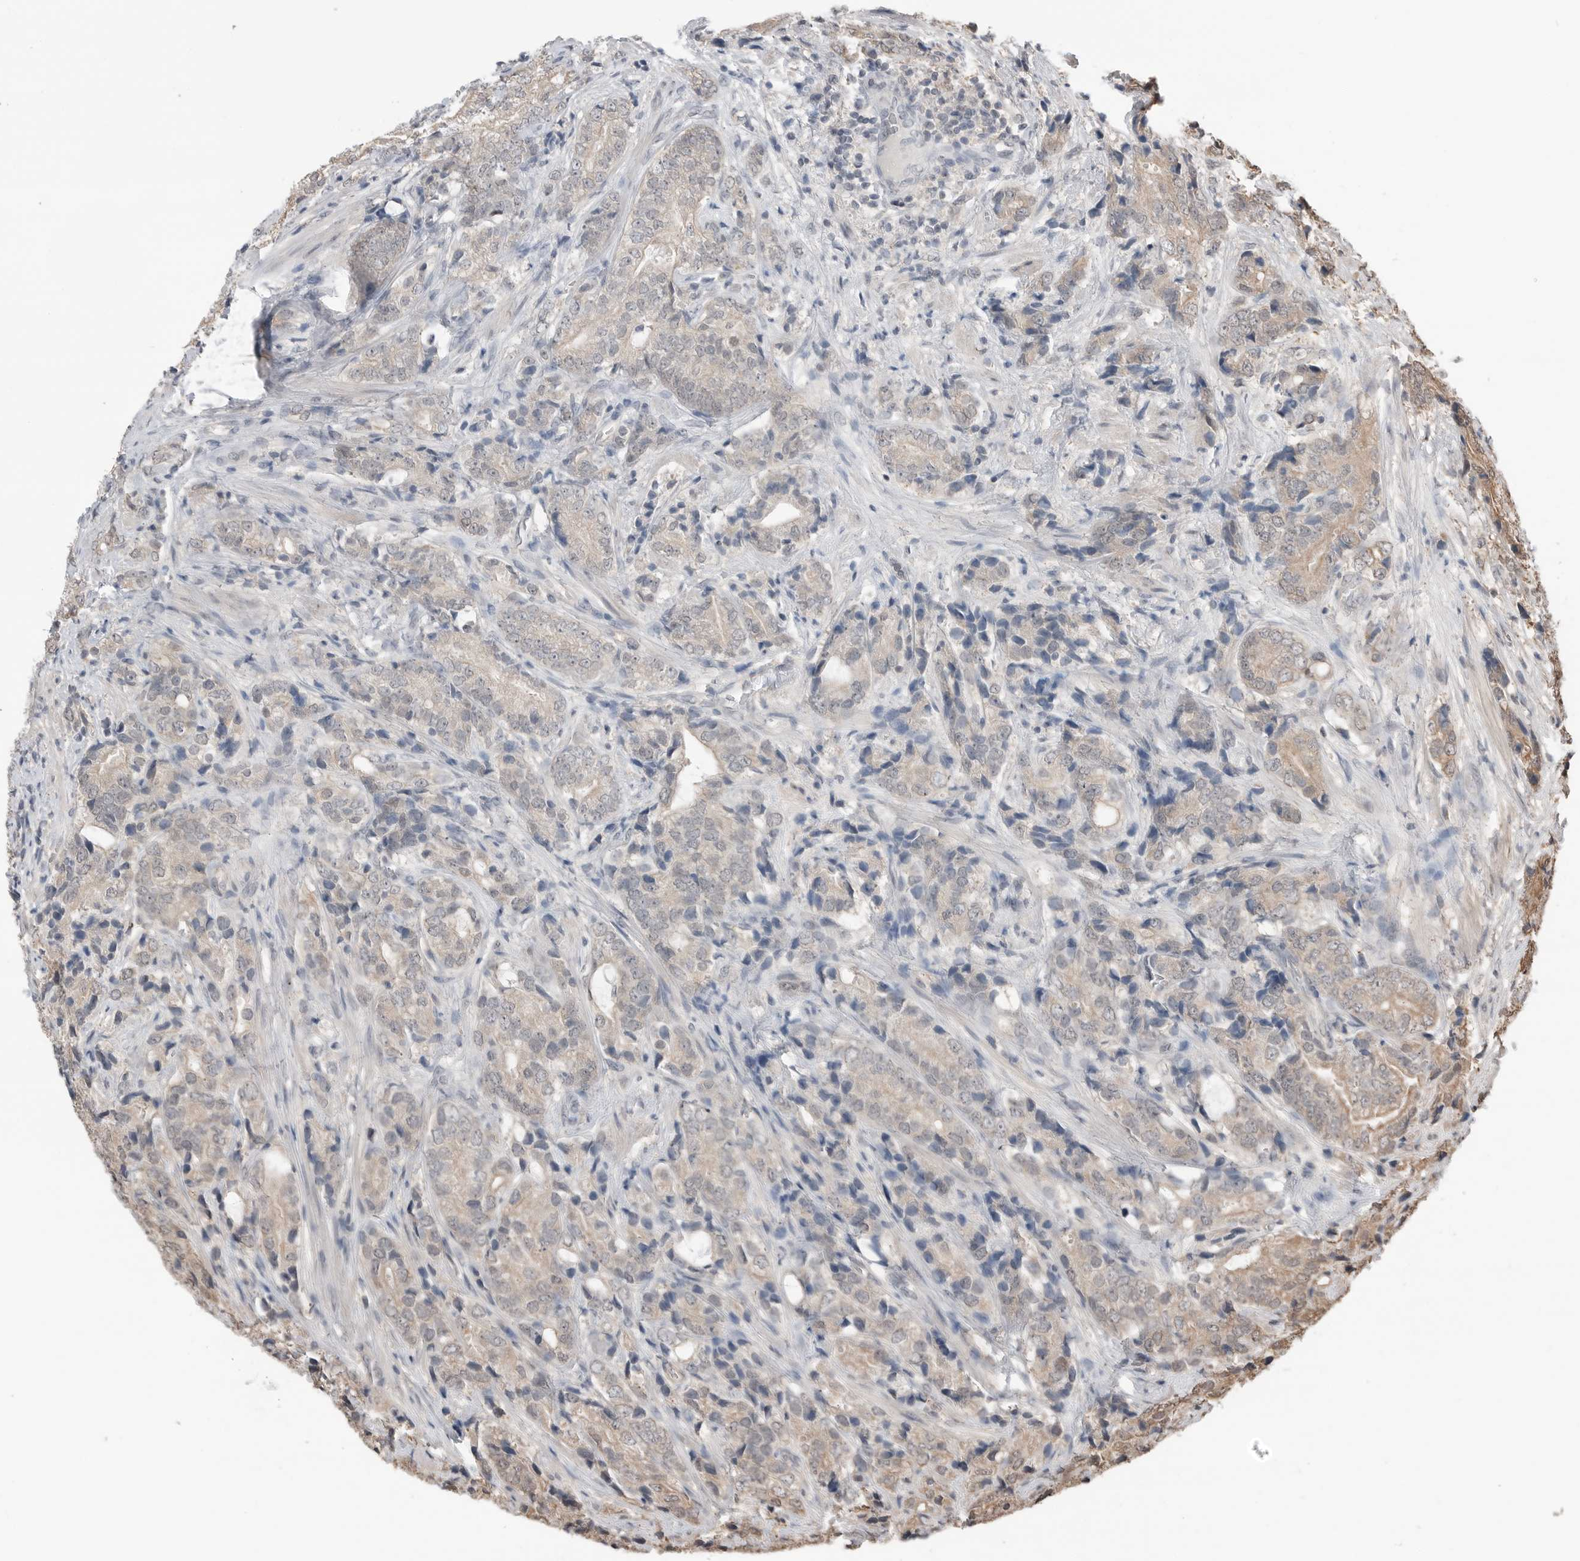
{"staining": {"intensity": "weak", "quantity": "<25%", "location": "cytoplasmic/membranous"}, "tissue": "prostate cancer", "cell_type": "Tumor cells", "image_type": "cancer", "snomed": [{"axis": "morphology", "description": "Adenocarcinoma, High grade"}, {"axis": "topography", "description": "Prostate"}], "caption": "This photomicrograph is of prostate high-grade adenocarcinoma stained with IHC to label a protein in brown with the nuclei are counter-stained blue. There is no positivity in tumor cells.", "gene": "PEAK1", "patient": {"sex": "male", "age": 57}}